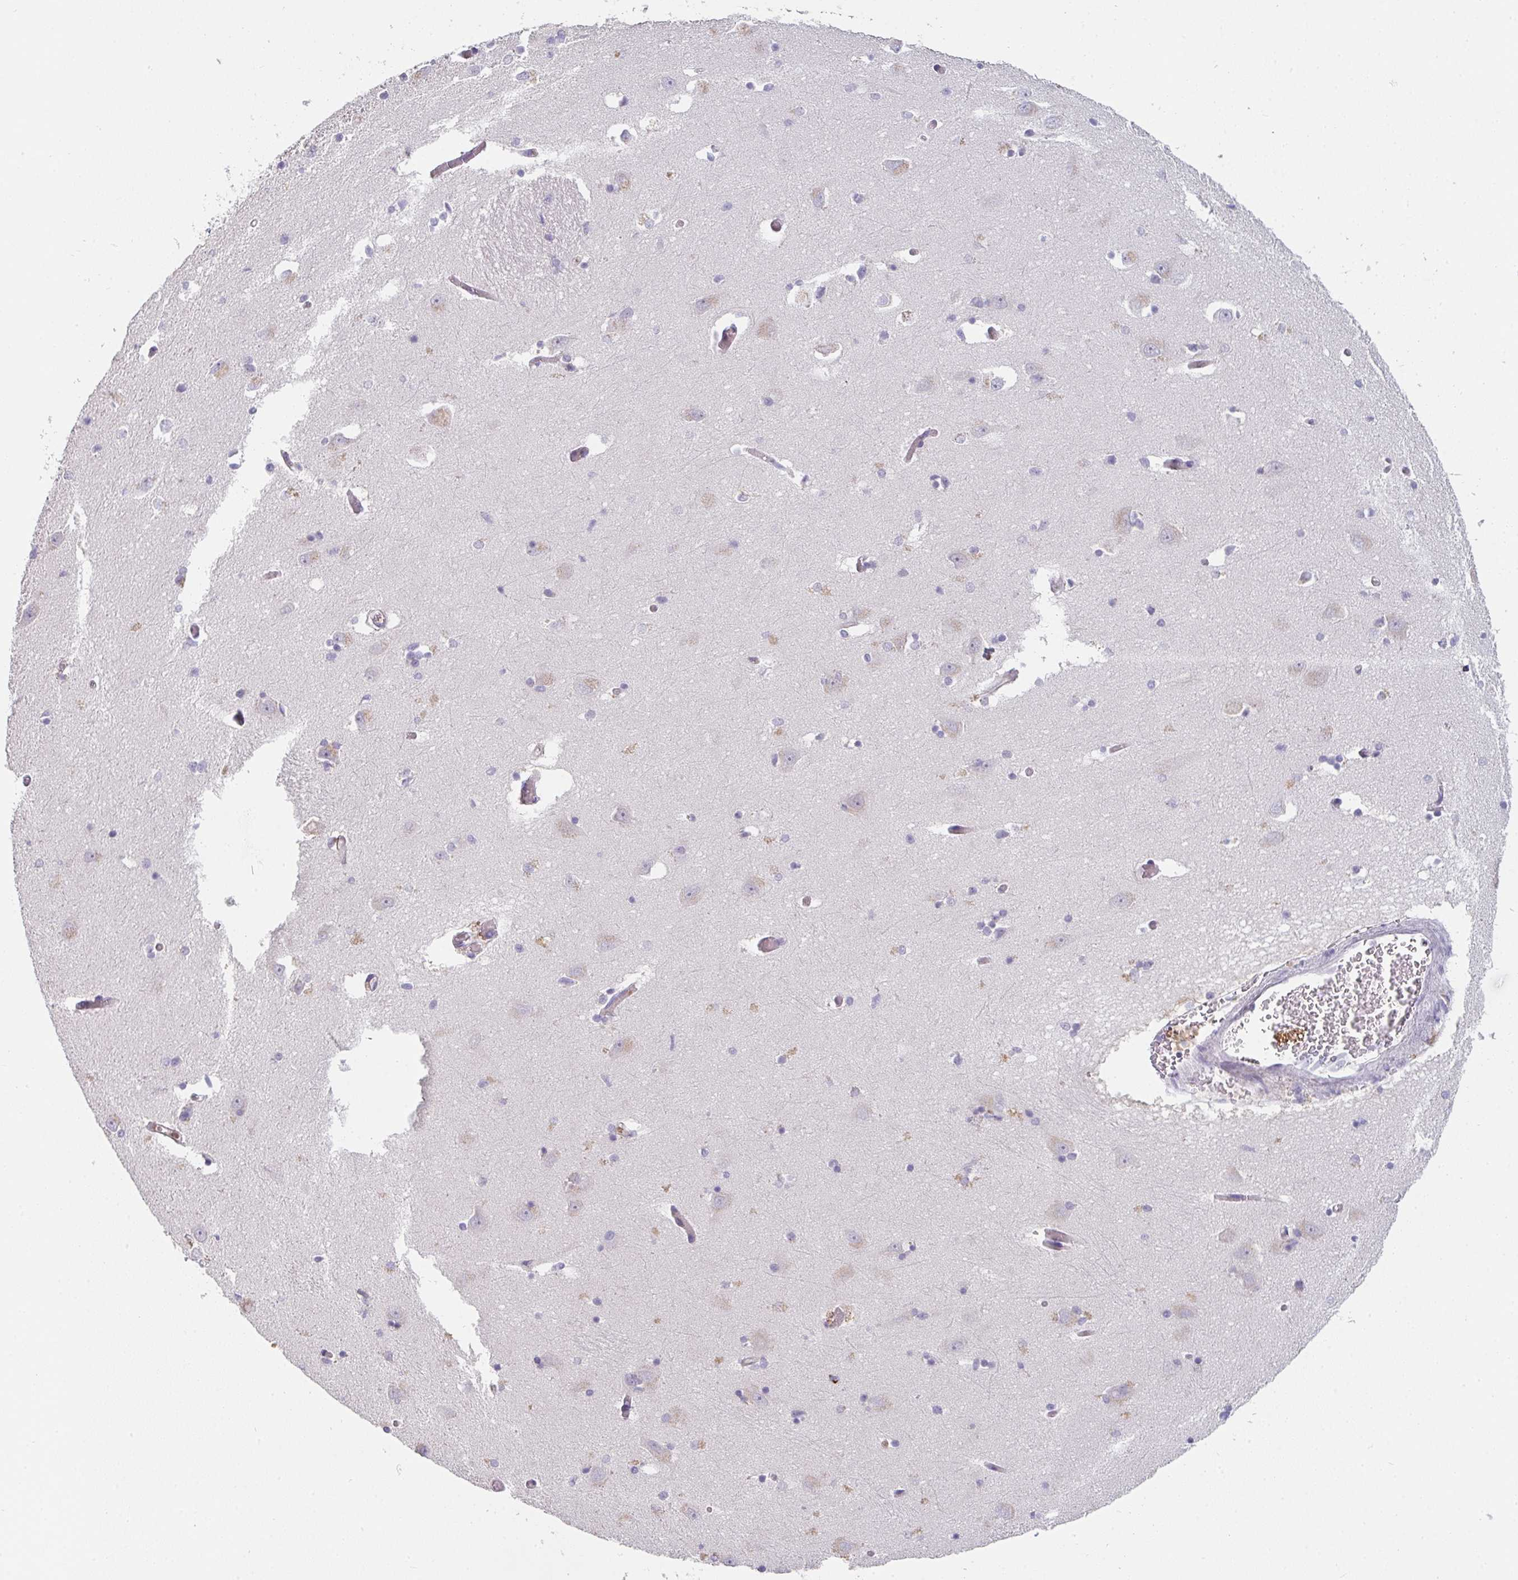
{"staining": {"intensity": "negative", "quantity": "none", "location": "none"}, "tissue": "caudate", "cell_type": "Glial cells", "image_type": "normal", "snomed": [{"axis": "morphology", "description": "Normal tissue, NOS"}, {"axis": "topography", "description": "Lateral ventricle wall"}, {"axis": "topography", "description": "Hippocampus"}], "caption": "An immunohistochemistry micrograph of unremarkable caudate is shown. There is no staining in glial cells of caudate. (DAB IHC, high magnification).", "gene": "C1QTNF8", "patient": {"sex": "female", "age": 63}}